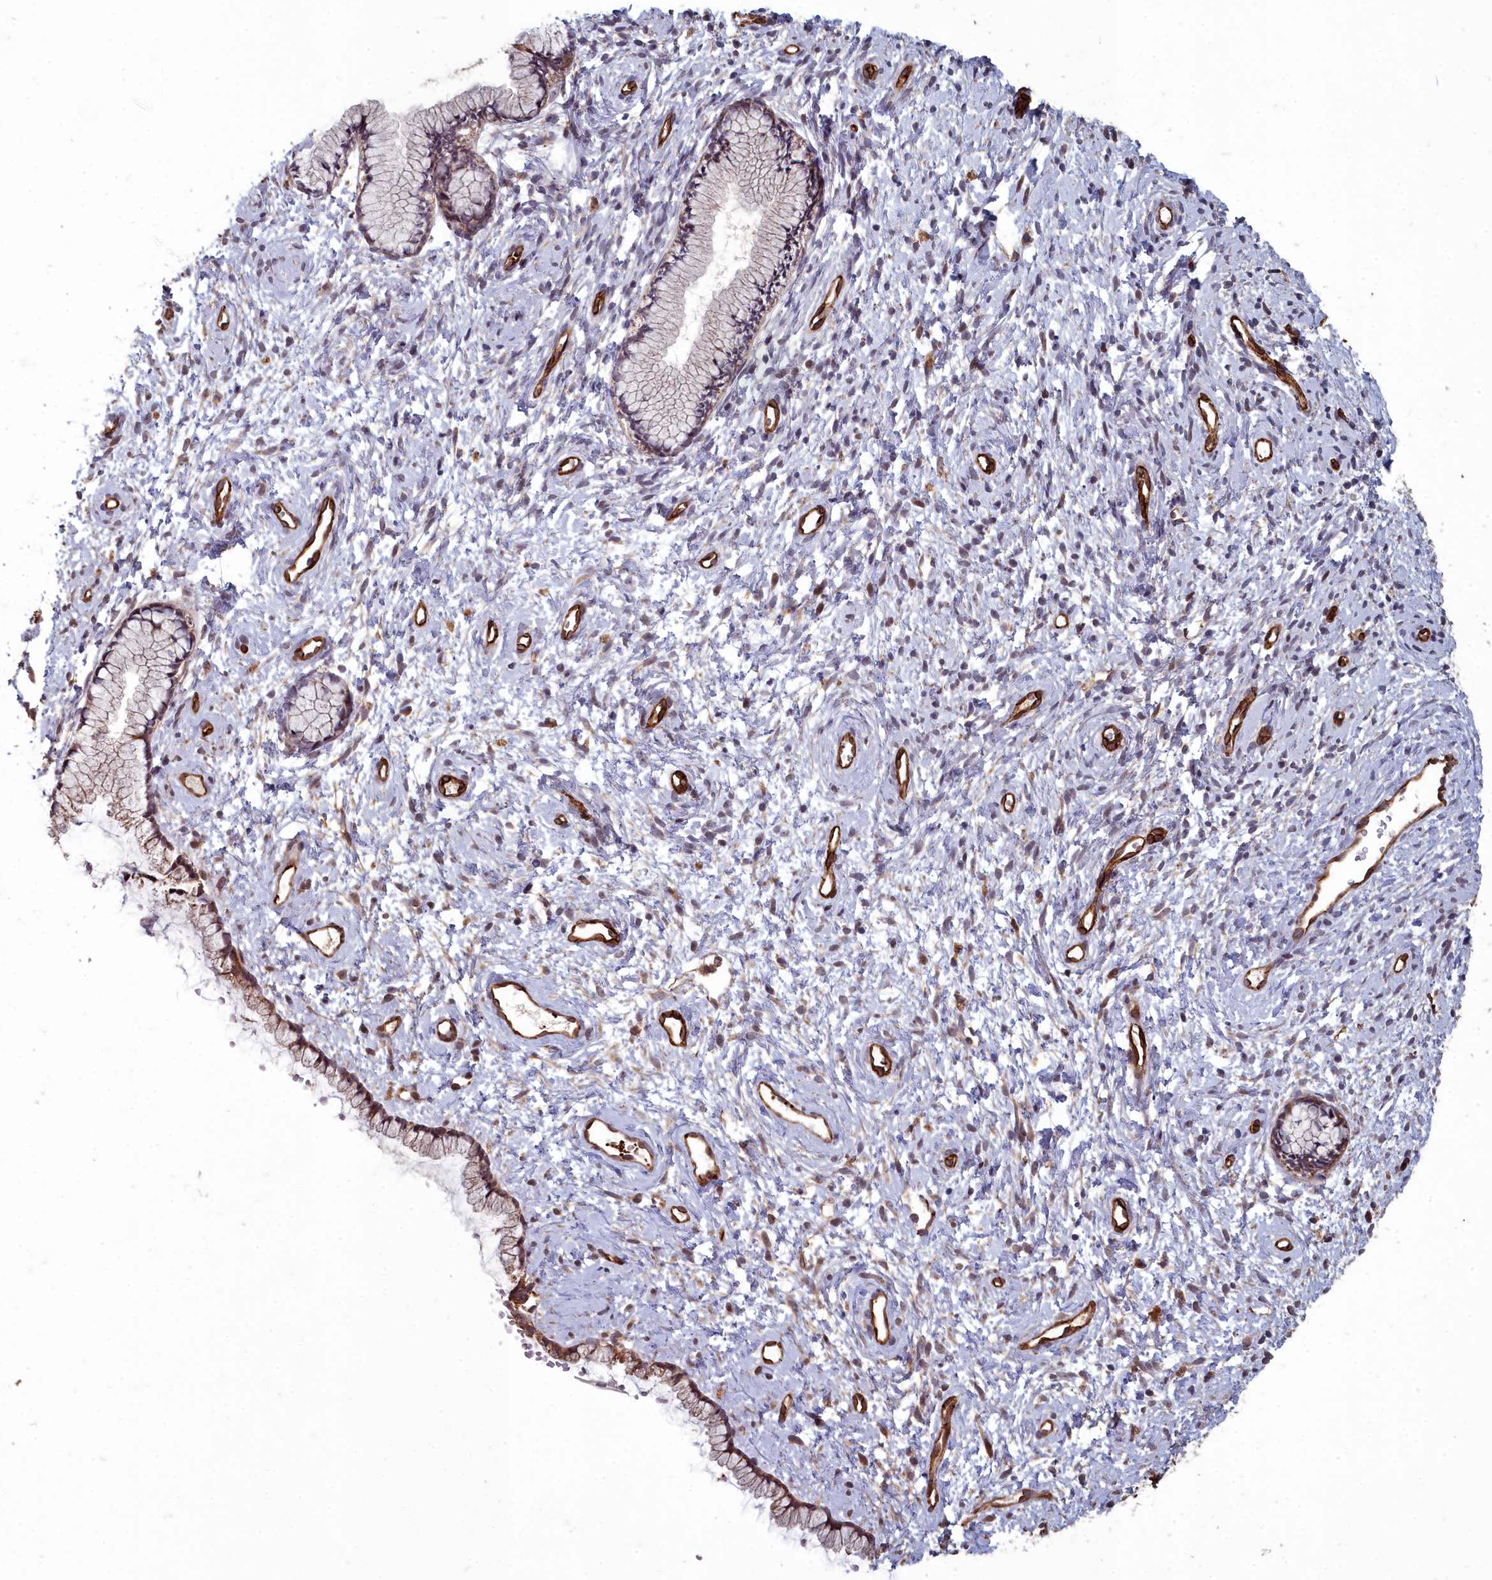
{"staining": {"intensity": "moderate", "quantity": ">75%", "location": "cytoplasmic/membranous"}, "tissue": "cervix", "cell_type": "Glandular cells", "image_type": "normal", "snomed": [{"axis": "morphology", "description": "Normal tissue, NOS"}, {"axis": "topography", "description": "Cervix"}], "caption": "The image demonstrates a brown stain indicating the presence of a protein in the cytoplasmic/membranous of glandular cells in cervix. The protein of interest is stained brown, and the nuclei are stained in blue (DAB (3,3'-diaminobenzidine) IHC with brightfield microscopy, high magnification).", "gene": "TSPYL4", "patient": {"sex": "female", "age": 57}}